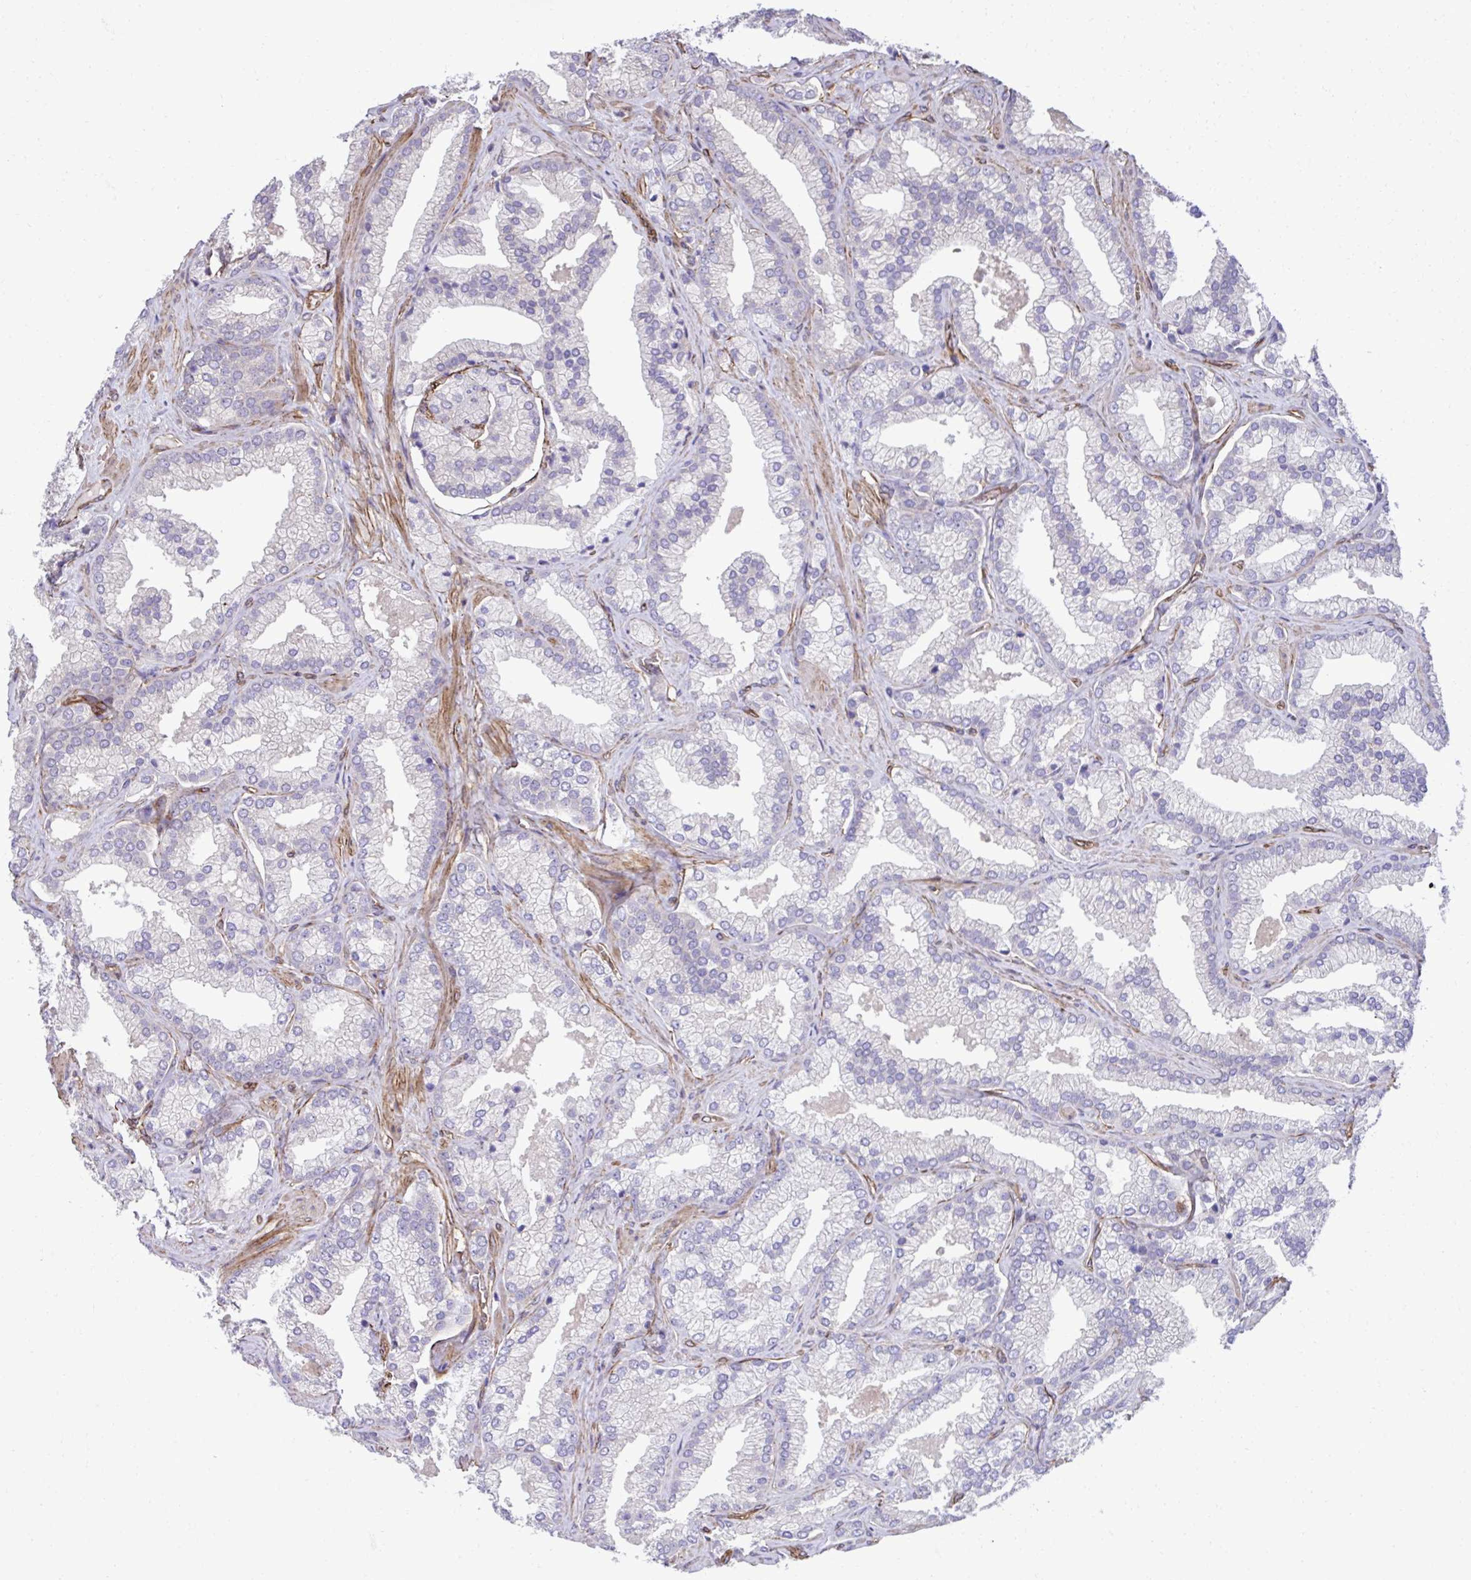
{"staining": {"intensity": "negative", "quantity": "none", "location": "none"}, "tissue": "prostate cancer", "cell_type": "Tumor cells", "image_type": "cancer", "snomed": [{"axis": "morphology", "description": "Adenocarcinoma, High grade"}, {"axis": "topography", "description": "Prostate"}], "caption": "A photomicrograph of prostate cancer (high-grade adenocarcinoma) stained for a protein reveals no brown staining in tumor cells.", "gene": "TRIM52", "patient": {"sex": "male", "age": 68}}